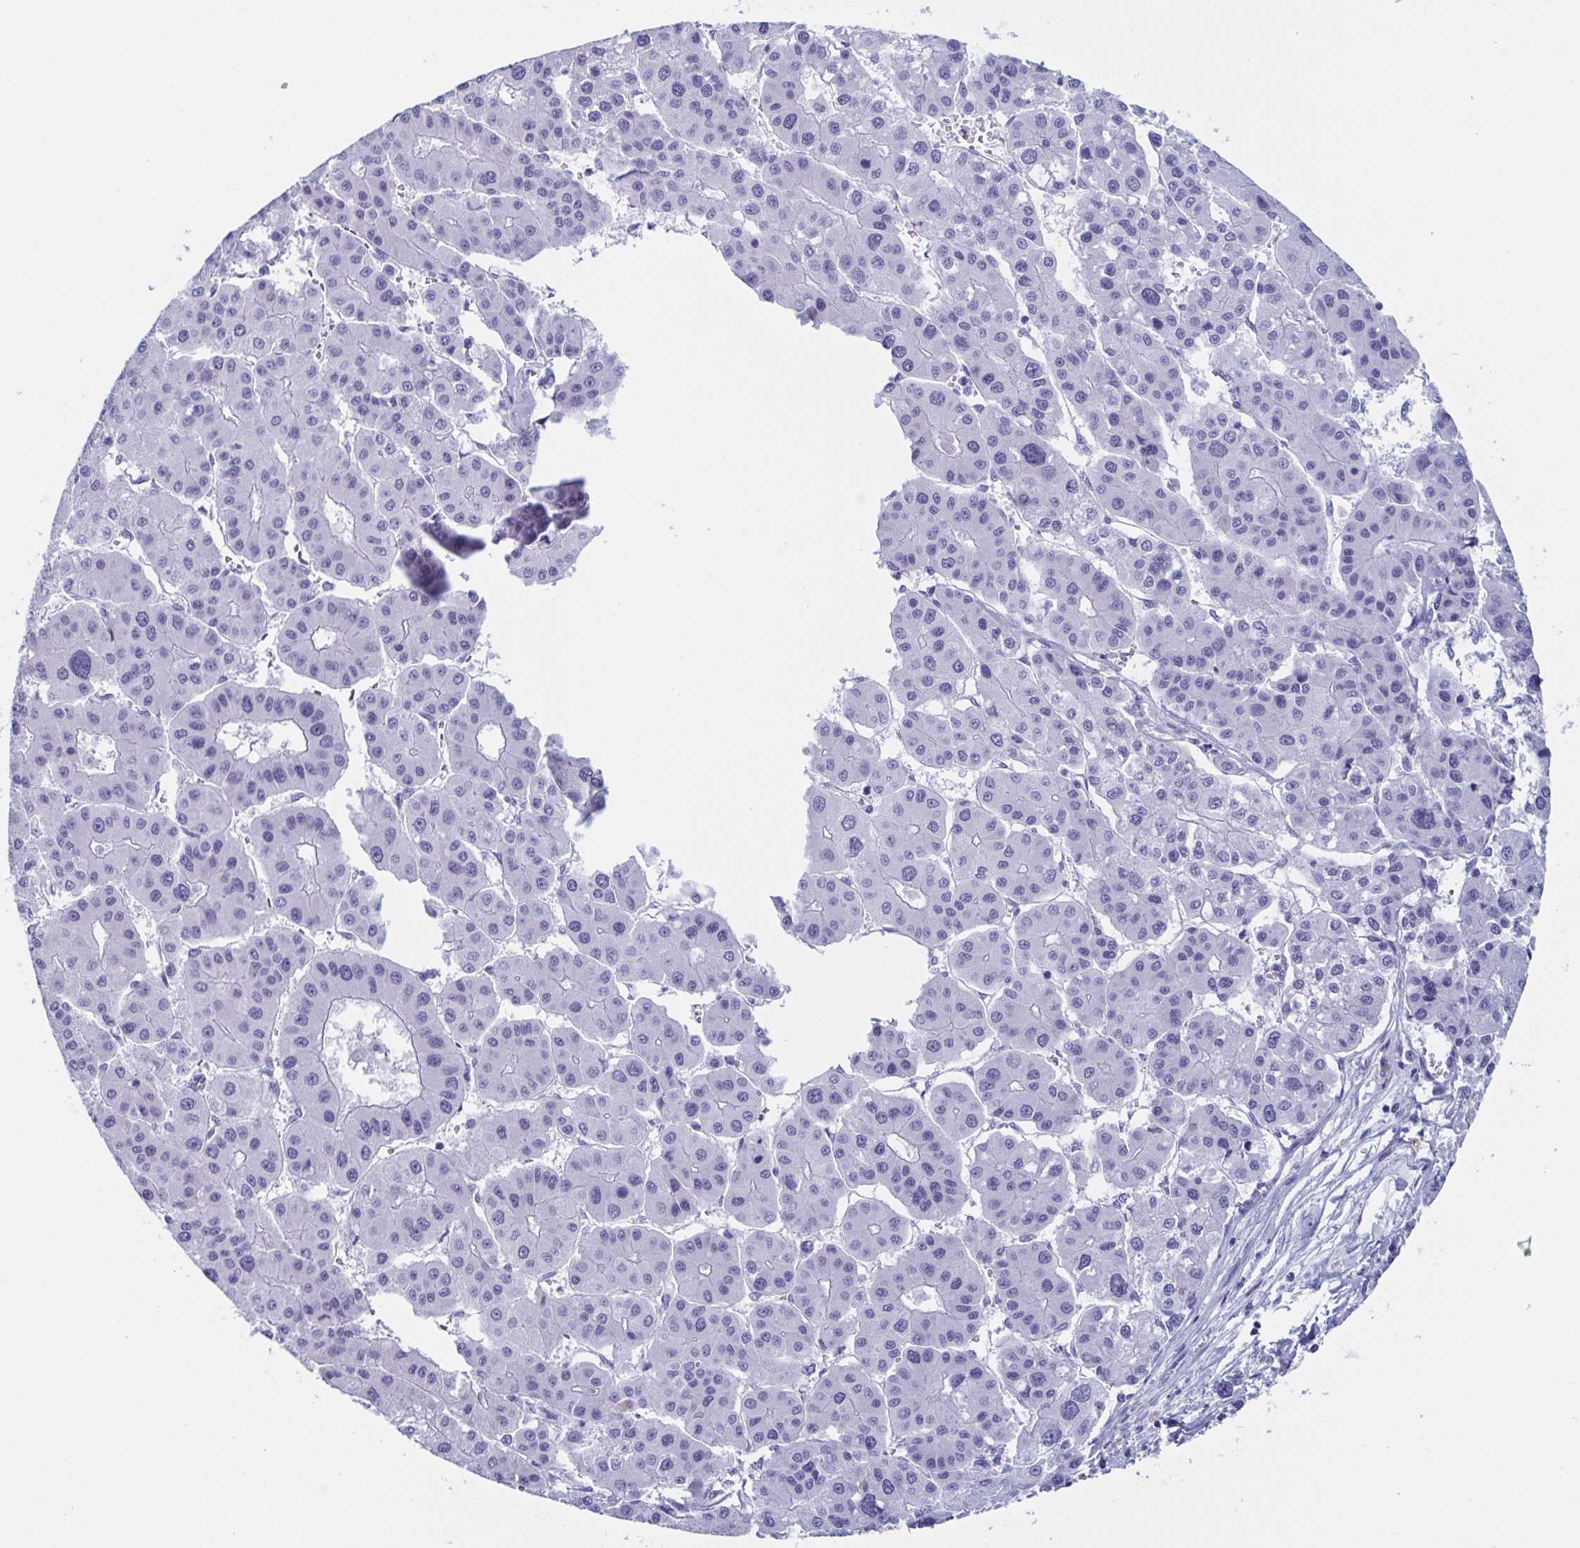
{"staining": {"intensity": "negative", "quantity": "none", "location": "none"}, "tissue": "liver cancer", "cell_type": "Tumor cells", "image_type": "cancer", "snomed": [{"axis": "morphology", "description": "Carcinoma, Hepatocellular, NOS"}, {"axis": "topography", "description": "Liver"}], "caption": "There is no significant expression in tumor cells of liver cancer (hepatocellular carcinoma).", "gene": "LYRM2", "patient": {"sex": "male", "age": 73}}